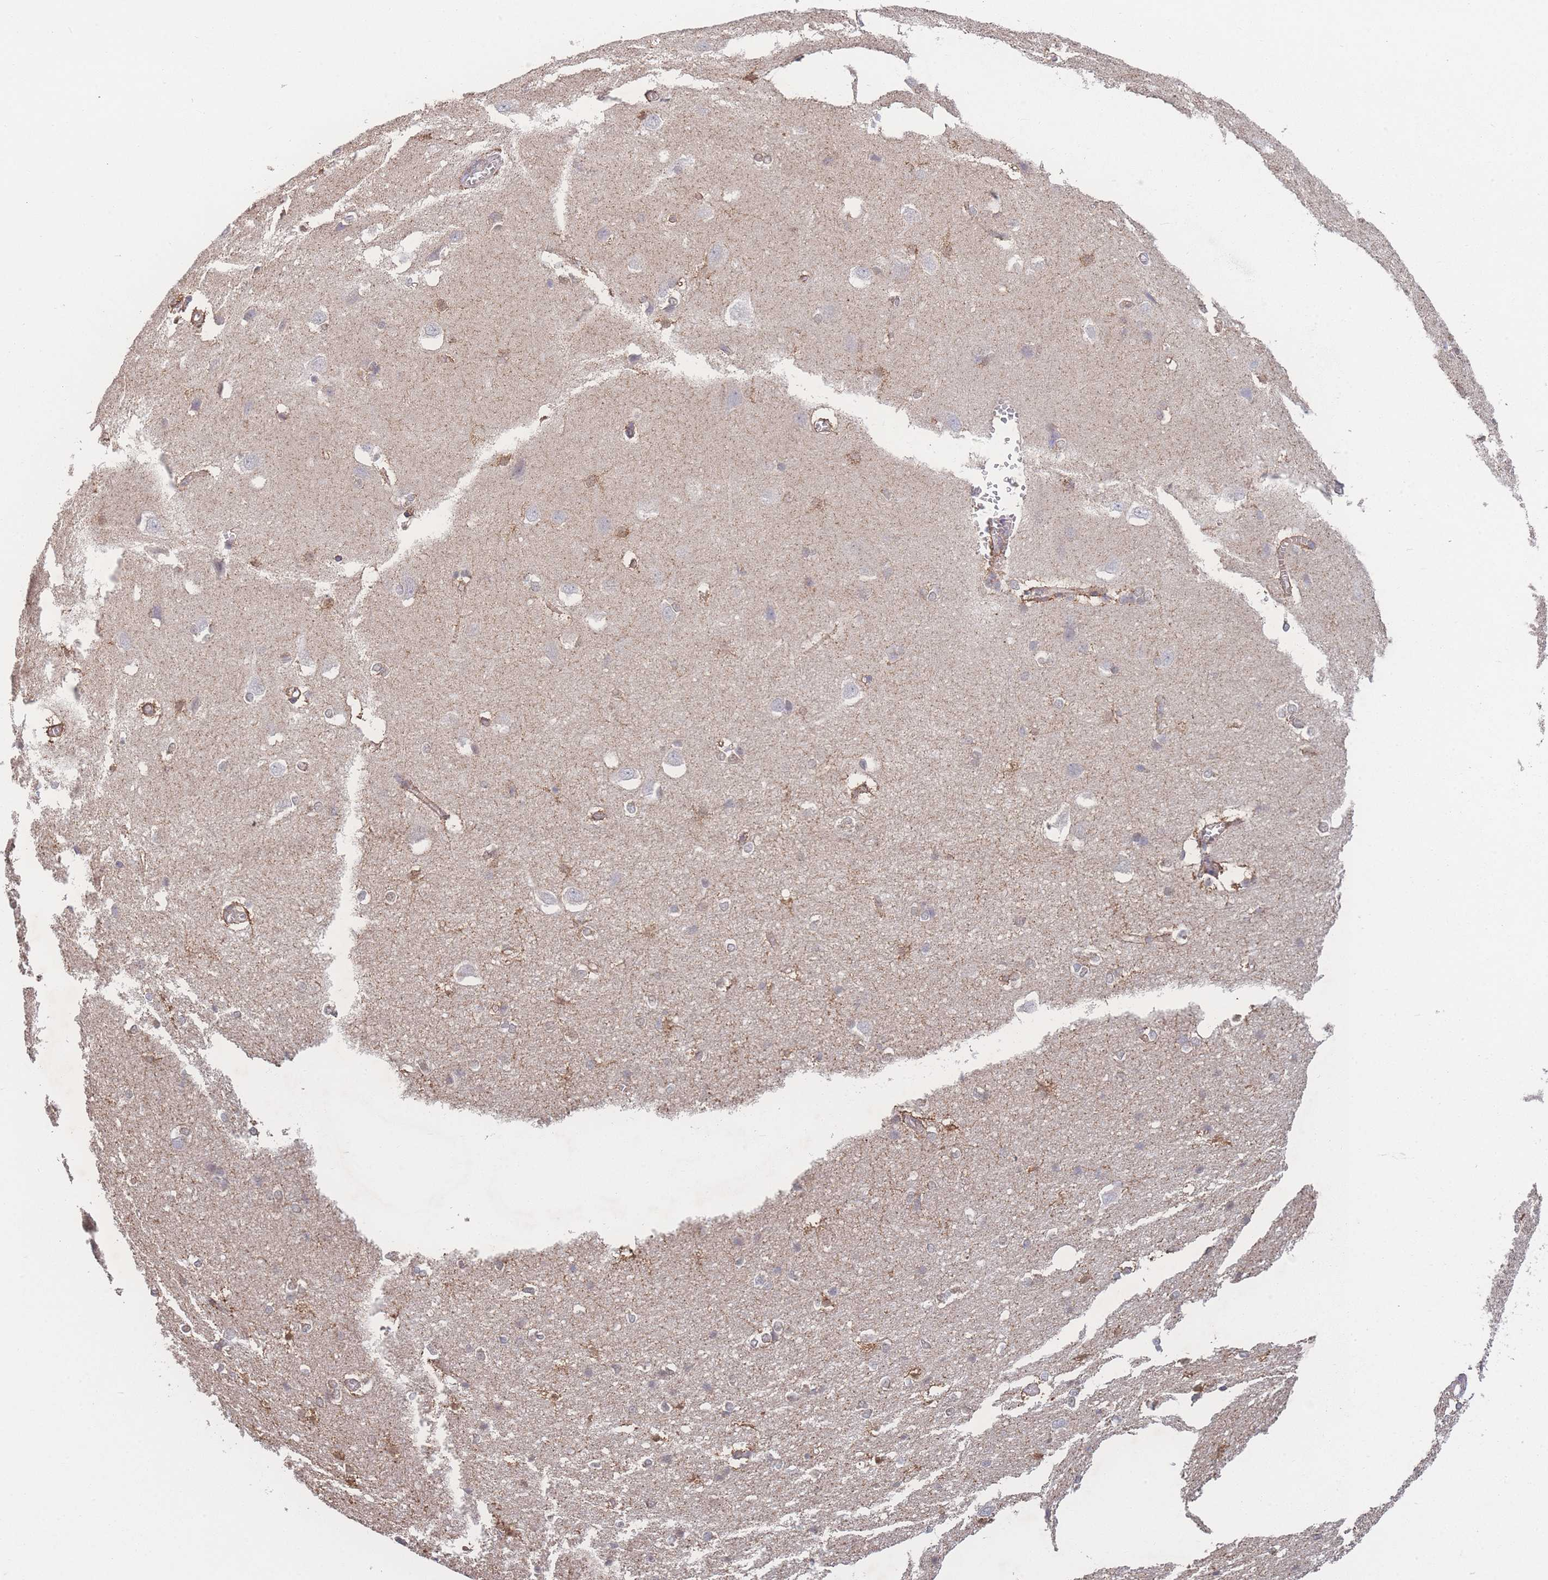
{"staining": {"intensity": "moderate", "quantity": ">75%", "location": "cytoplasmic/membranous"}, "tissue": "cerebral cortex", "cell_type": "Endothelial cells", "image_type": "normal", "snomed": [{"axis": "morphology", "description": "Normal tissue, NOS"}, {"axis": "topography", "description": "Cerebral cortex"}], "caption": "Moderate cytoplasmic/membranous staining is identified in about >75% of endothelial cells in benign cerebral cortex. The staining was performed using DAB, with brown indicating positive protein expression. Nuclei are stained blue with hematoxylin.", "gene": "GIPR", "patient": {"sex": "male", "age": 37}}